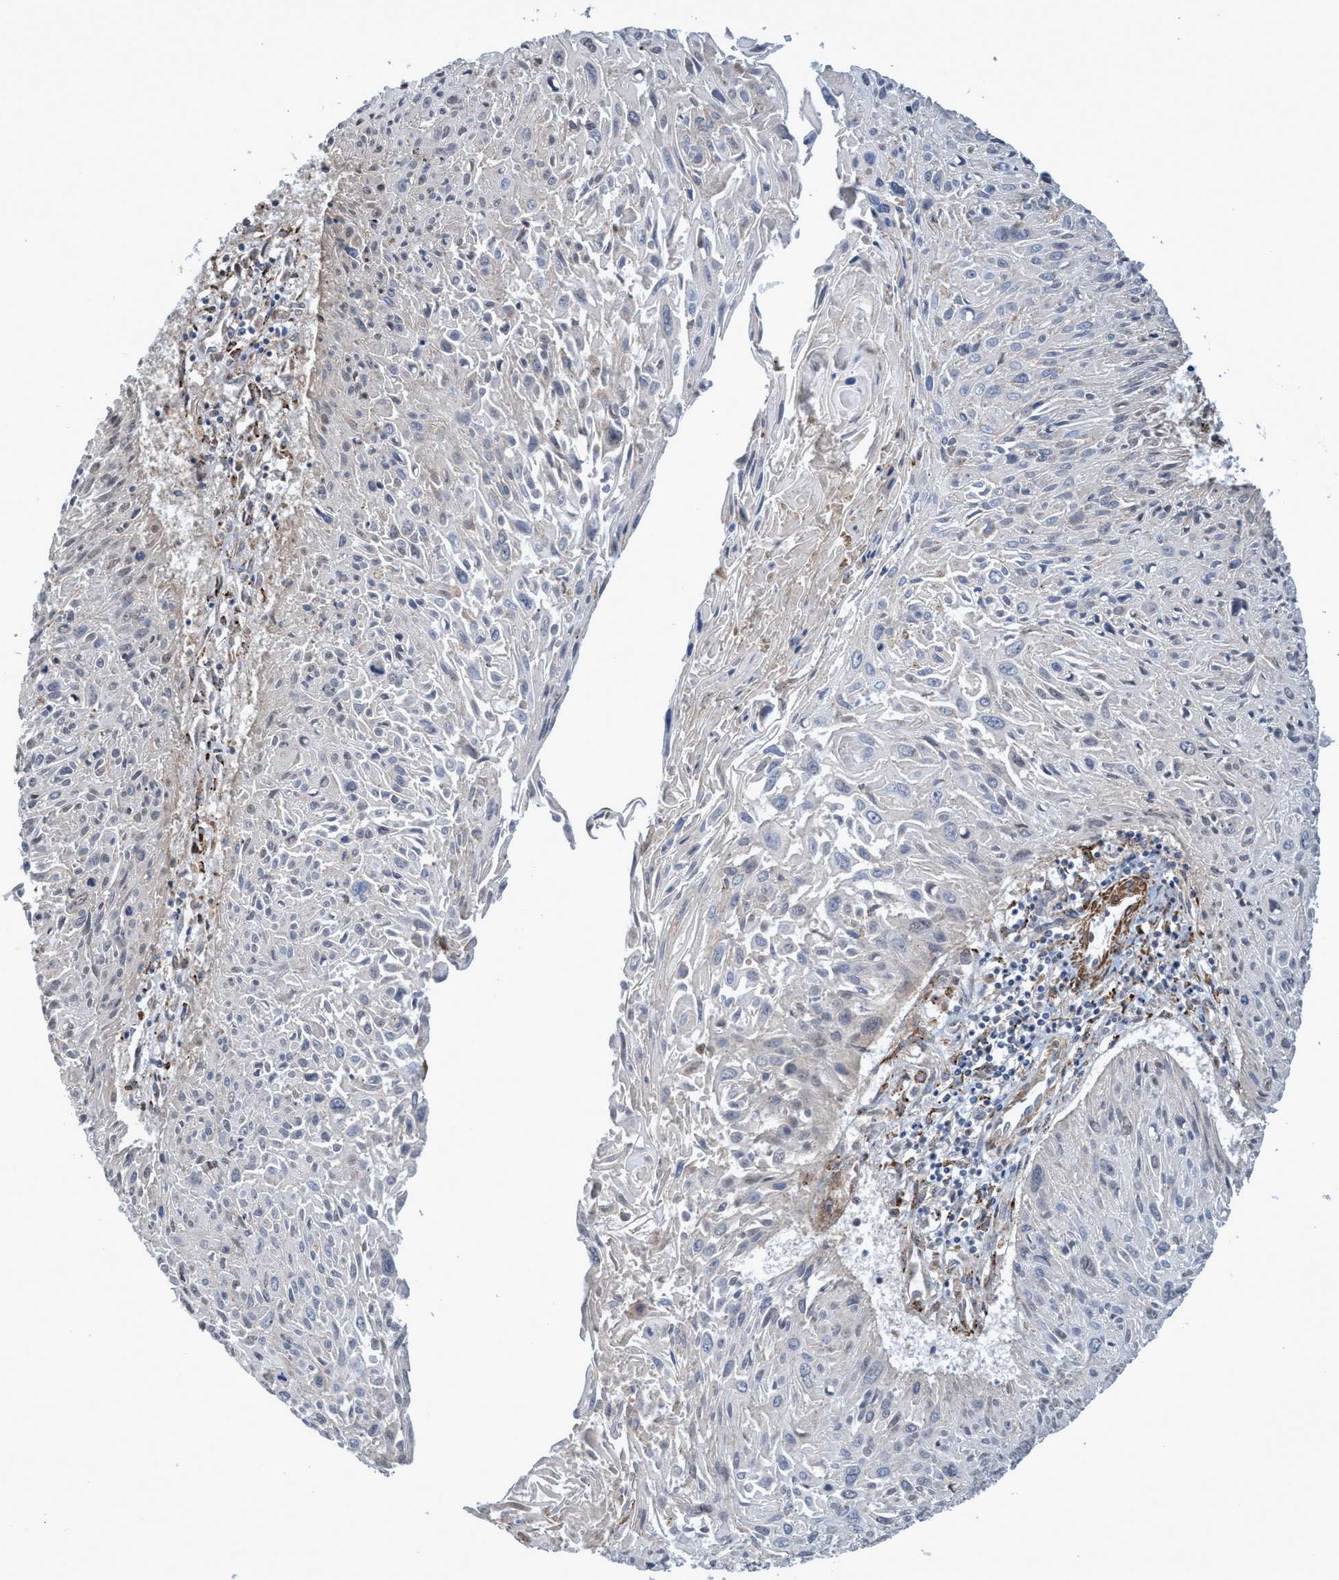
{"staining": {"intensity": "negative", "quantity": "none", "location": "none"}, "tissue": "cervical cancer", "cell_type": "Tumor cells", "image_type": "cancer", "snomed": [{"axis": "morphology", "description": "Squamous cell carcinoma, NOS"}, {"axis": "topography", "description": "Cervix"}], "caption": "High power microscopy histopathology image of an IHC histopathology image of cervical cancer (squamous cell carcinoma), revealing no significant staining in tumor cells. (DAB immunohistochemistry (IHC), high magnification).", "gene": "CALCOCO2", "patient": {"sex": "female", "age": 51}}